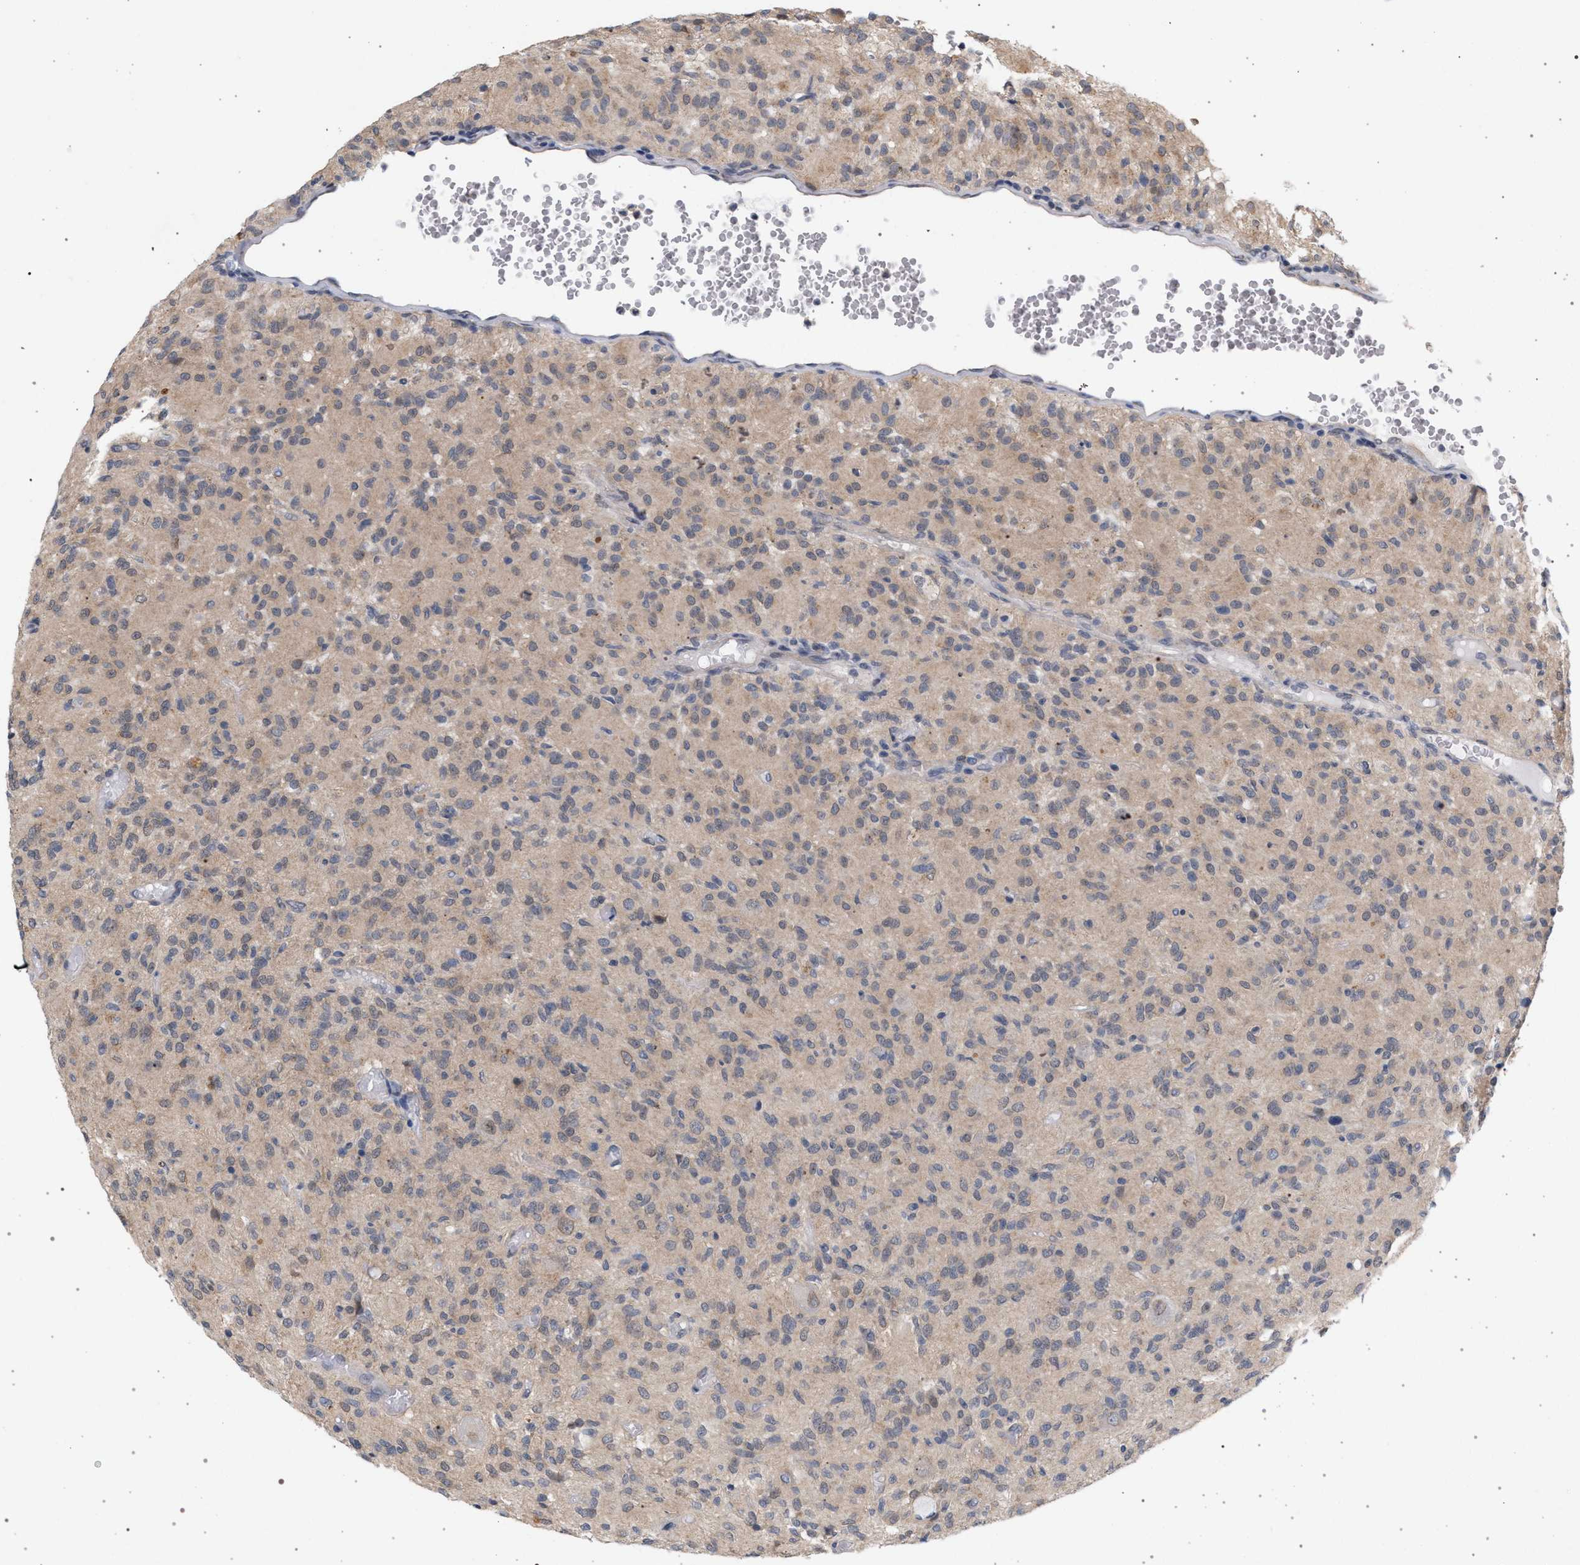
{"staining": {"intensity": "negative", "quantity": "none", "location": "none"}, "tissue": "glioma", "cell_type": "Tumor cells", "image_type": "cancer", "snomed": [{"axis": "morphology", "description": "Glioma, malignant, High grade"}, {"axis": "topography", "description": "Brain"}], "caption": "IHC micrograph of human malignant high-grade glioma stained for a protein (brown), which exhibits no staining in tumor cells.", "gene": "ARPC5L", "patient": {"sex": "female", "age": 59}}